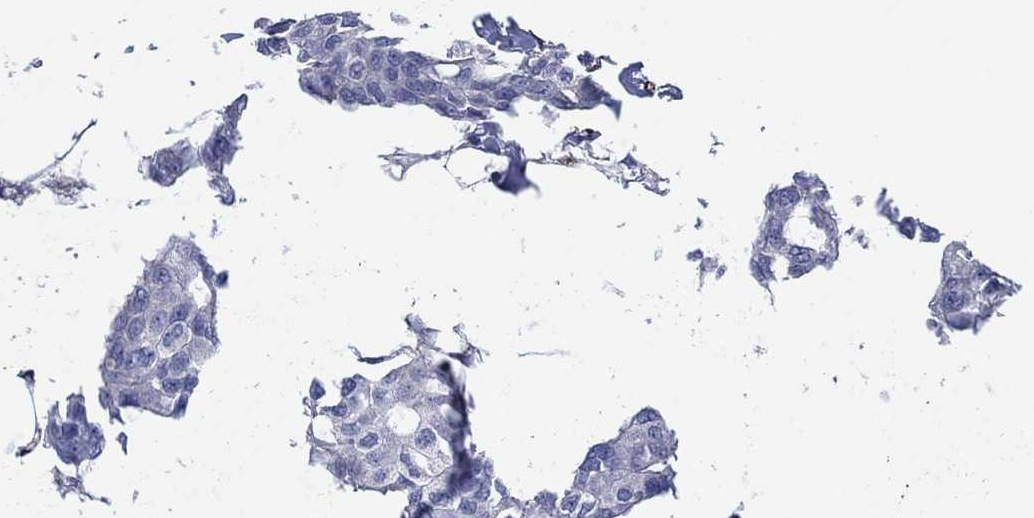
{"staining": {"intensity": "negative", "quantity": "none", "location": "none"}, "tissue": "breast cancer", "cell_type": "Tumor cells", "image_type": "cancer", "snomed": [{"axis": "morphology", "description": "Duct carcinoma"}, {"axis": "topography", "description": "Breast"}], "caption": "The immunohistochemistry micrograph has no significant staining in tumor cells of breast cancer (infiltrating ductal carcinoma) tissue.", "gene": "ZEB1", "patient": {"sex": "female", "age": 80}}